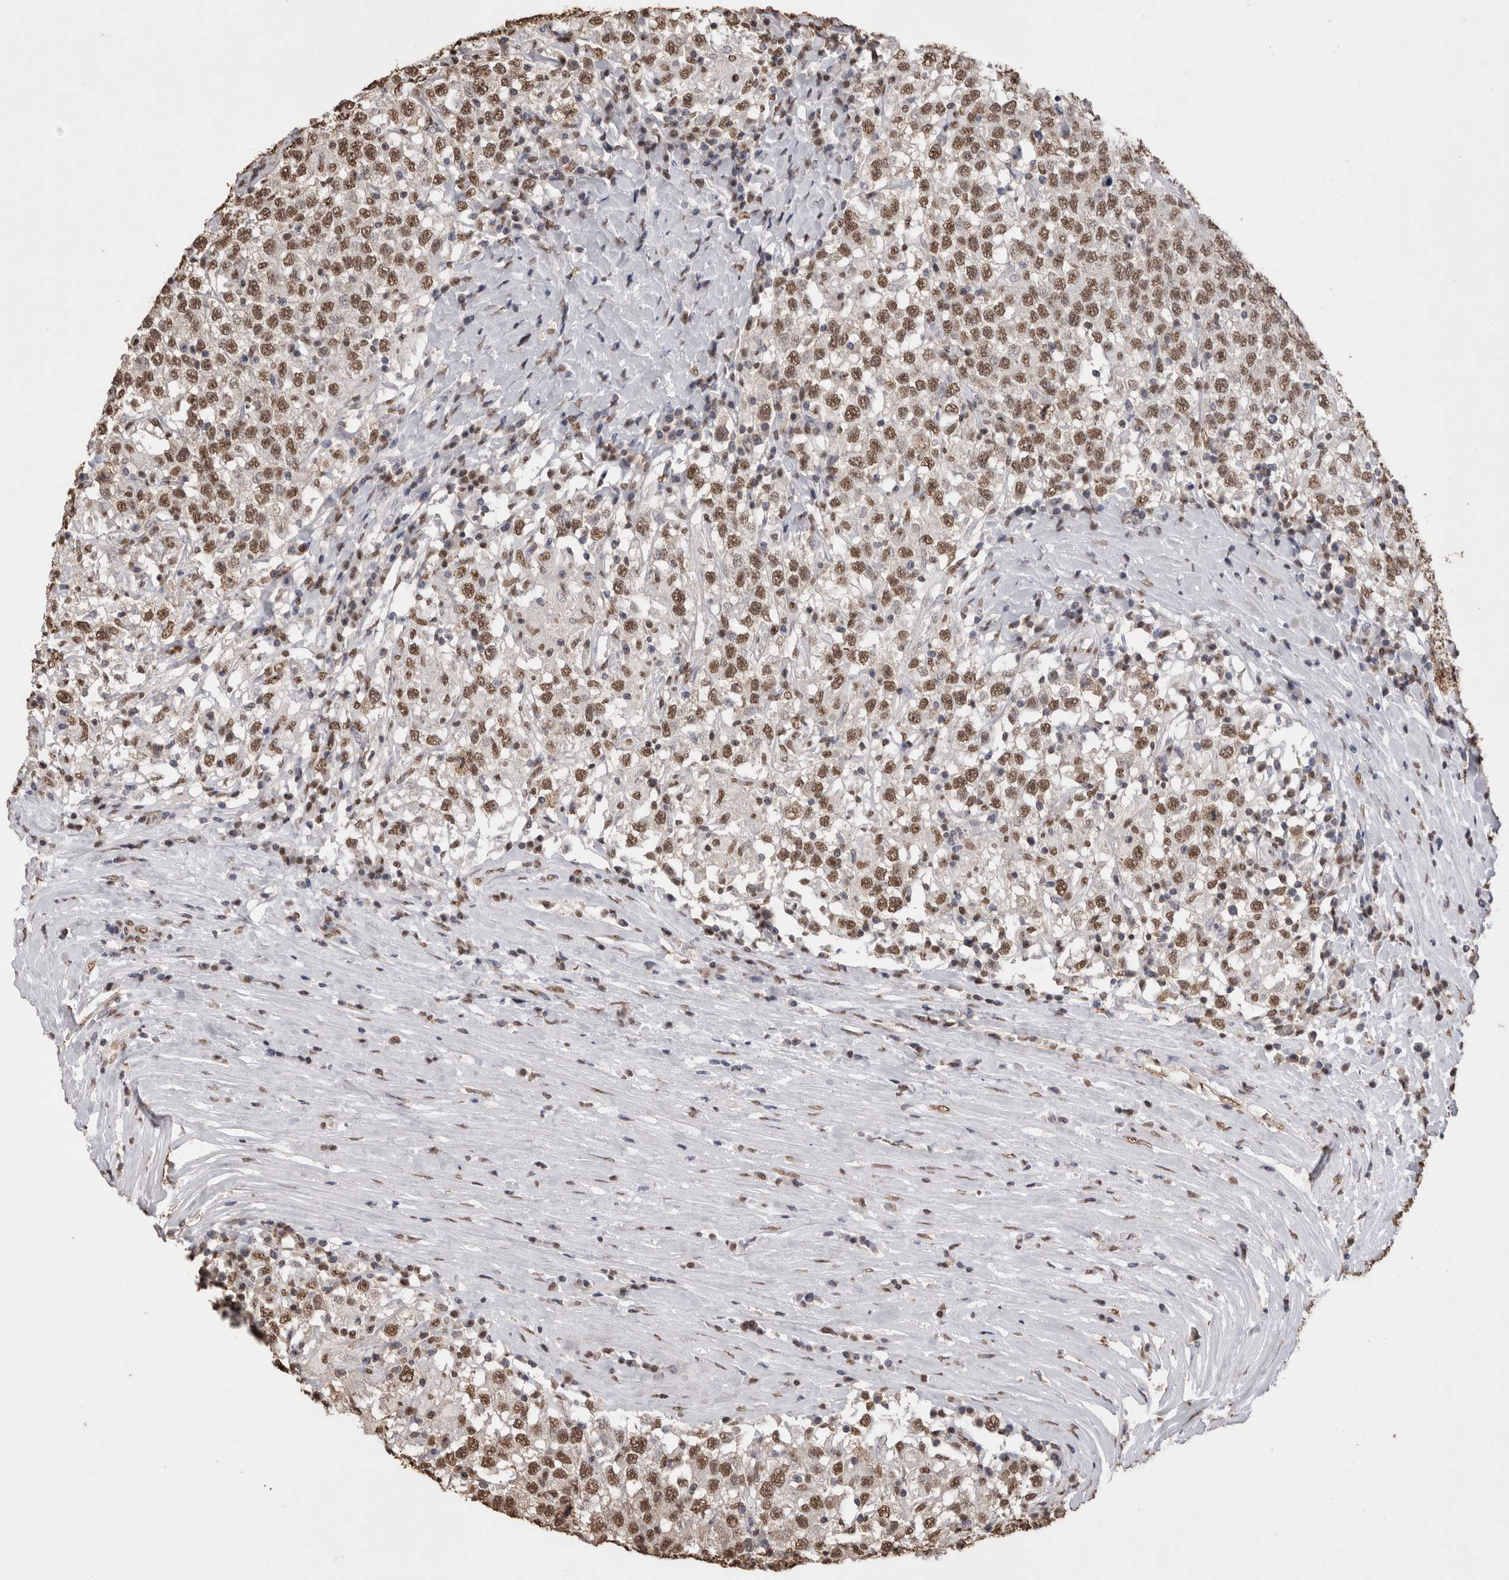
{"staining": {"intensity": "moderate", "quantity": ">75%", "location": "nuclear"}, "tissue": "testis cancer", "cell_type": "Tumor cells", "image_type": "cancer", "snomed": [{"axis": "morphology", "description": "Seminoma, NOS"}, {"axis": "topography", "description": "Testis"}], "caption": "DAB immunohistochemical staining of human seminoma (testis) demonstrates moderate nuclear protein positivity in approximately >75% of tumor cells.", "gene": "NTHL1", "patient": {"sex": "male", "age": 41}}